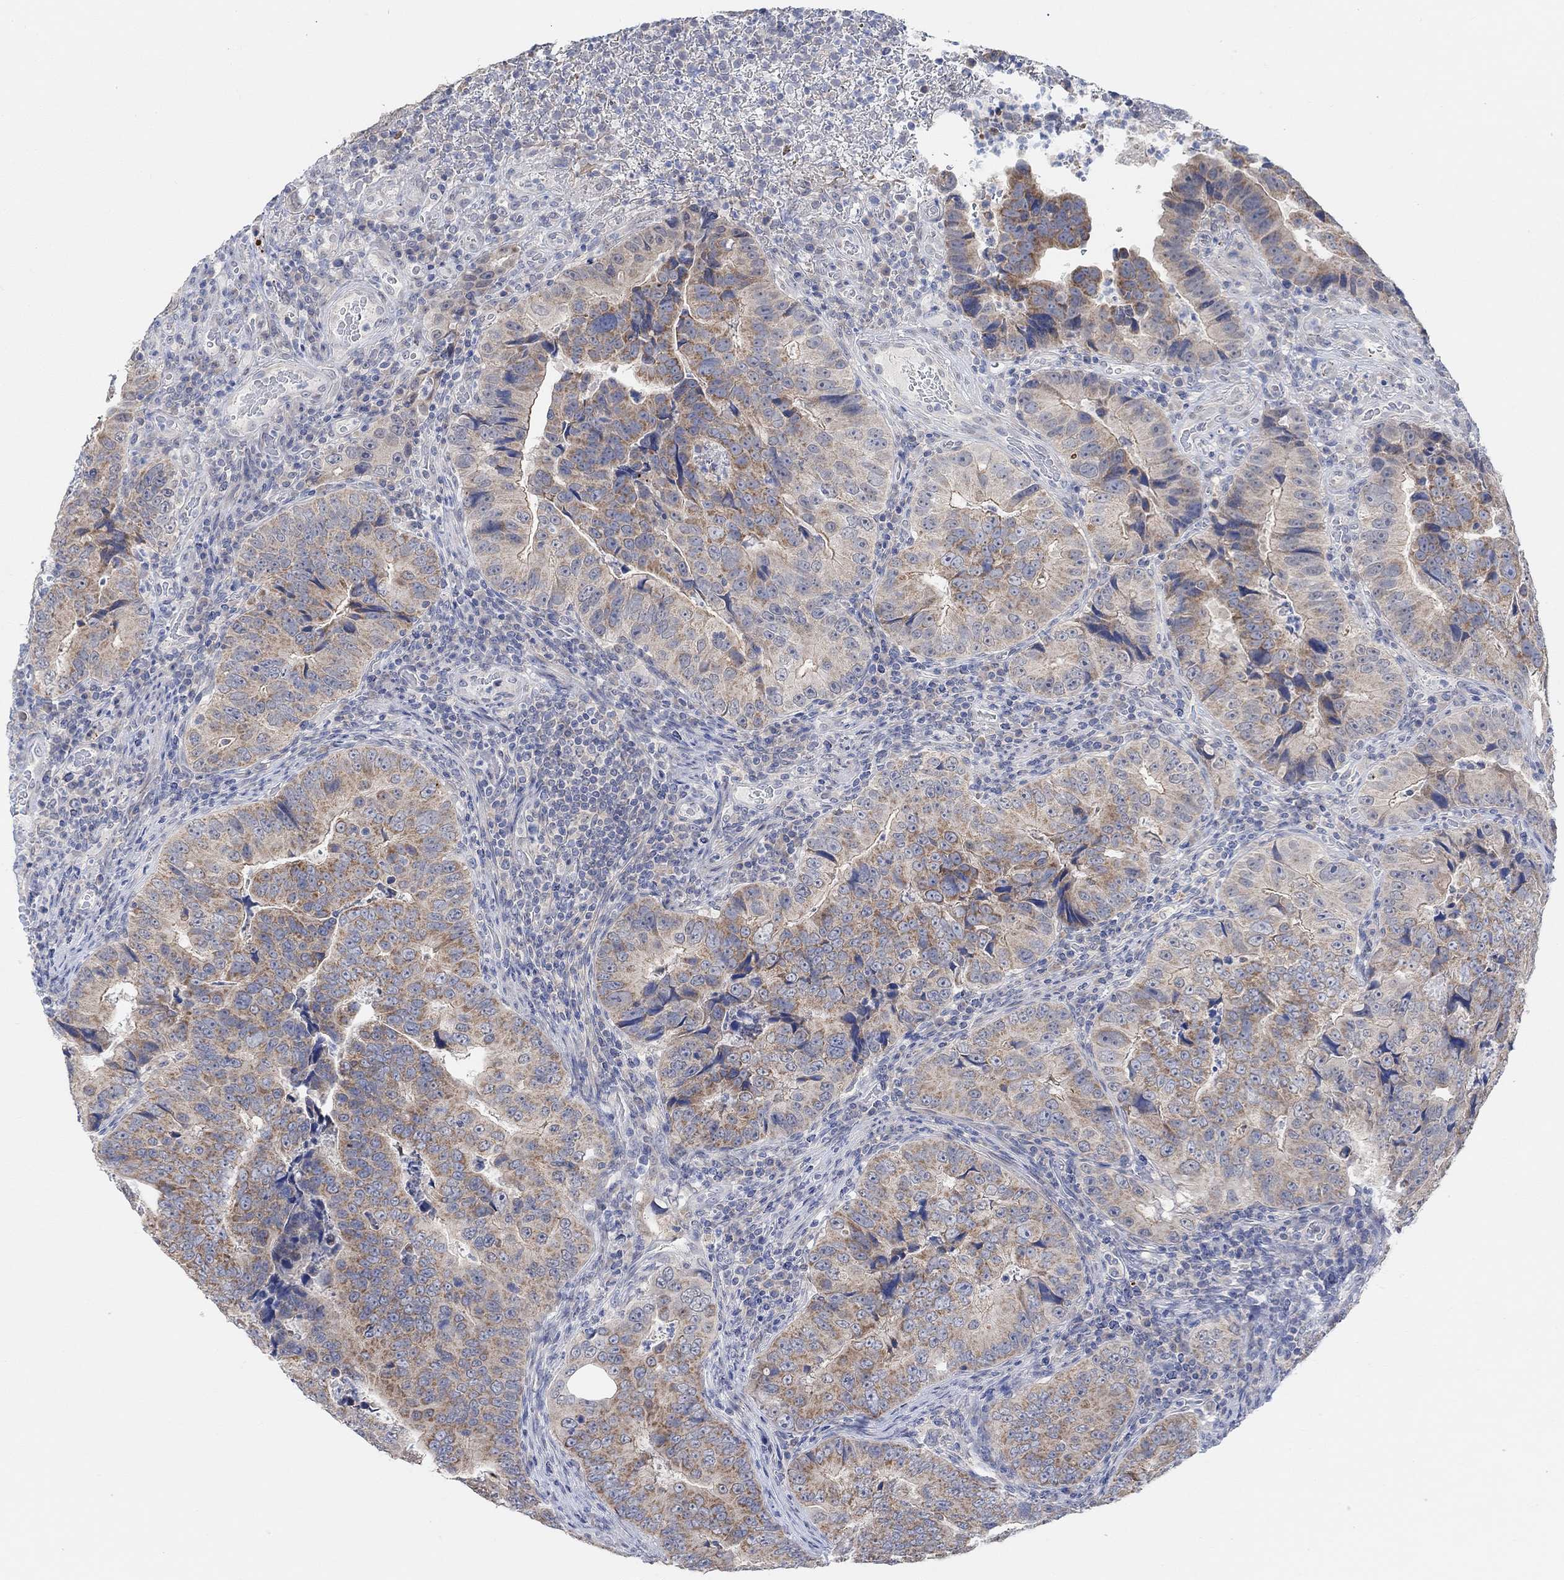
{"staining": {"intensity": "moderate", "quantity": "25%-75%", "location": "cytoplasmic/membranous"}, "tissue": "colorectal cancer", "cell_type": "Tumor cells", "image_type": "cancer", "snomed": [{"axis": "morphology", "description": "Adenocarcinoma, NOS"}, {"axis": "topography", "description": "Colon"}], "caption": "Colorectal cancer tissue shows moderate cytoplasmic/membranous expression in about 25%-75% of tumor cells, visualized by immunohistochemistry.", "gene": "RIMS1", "patient": {"sex": "female", "age": 72}}